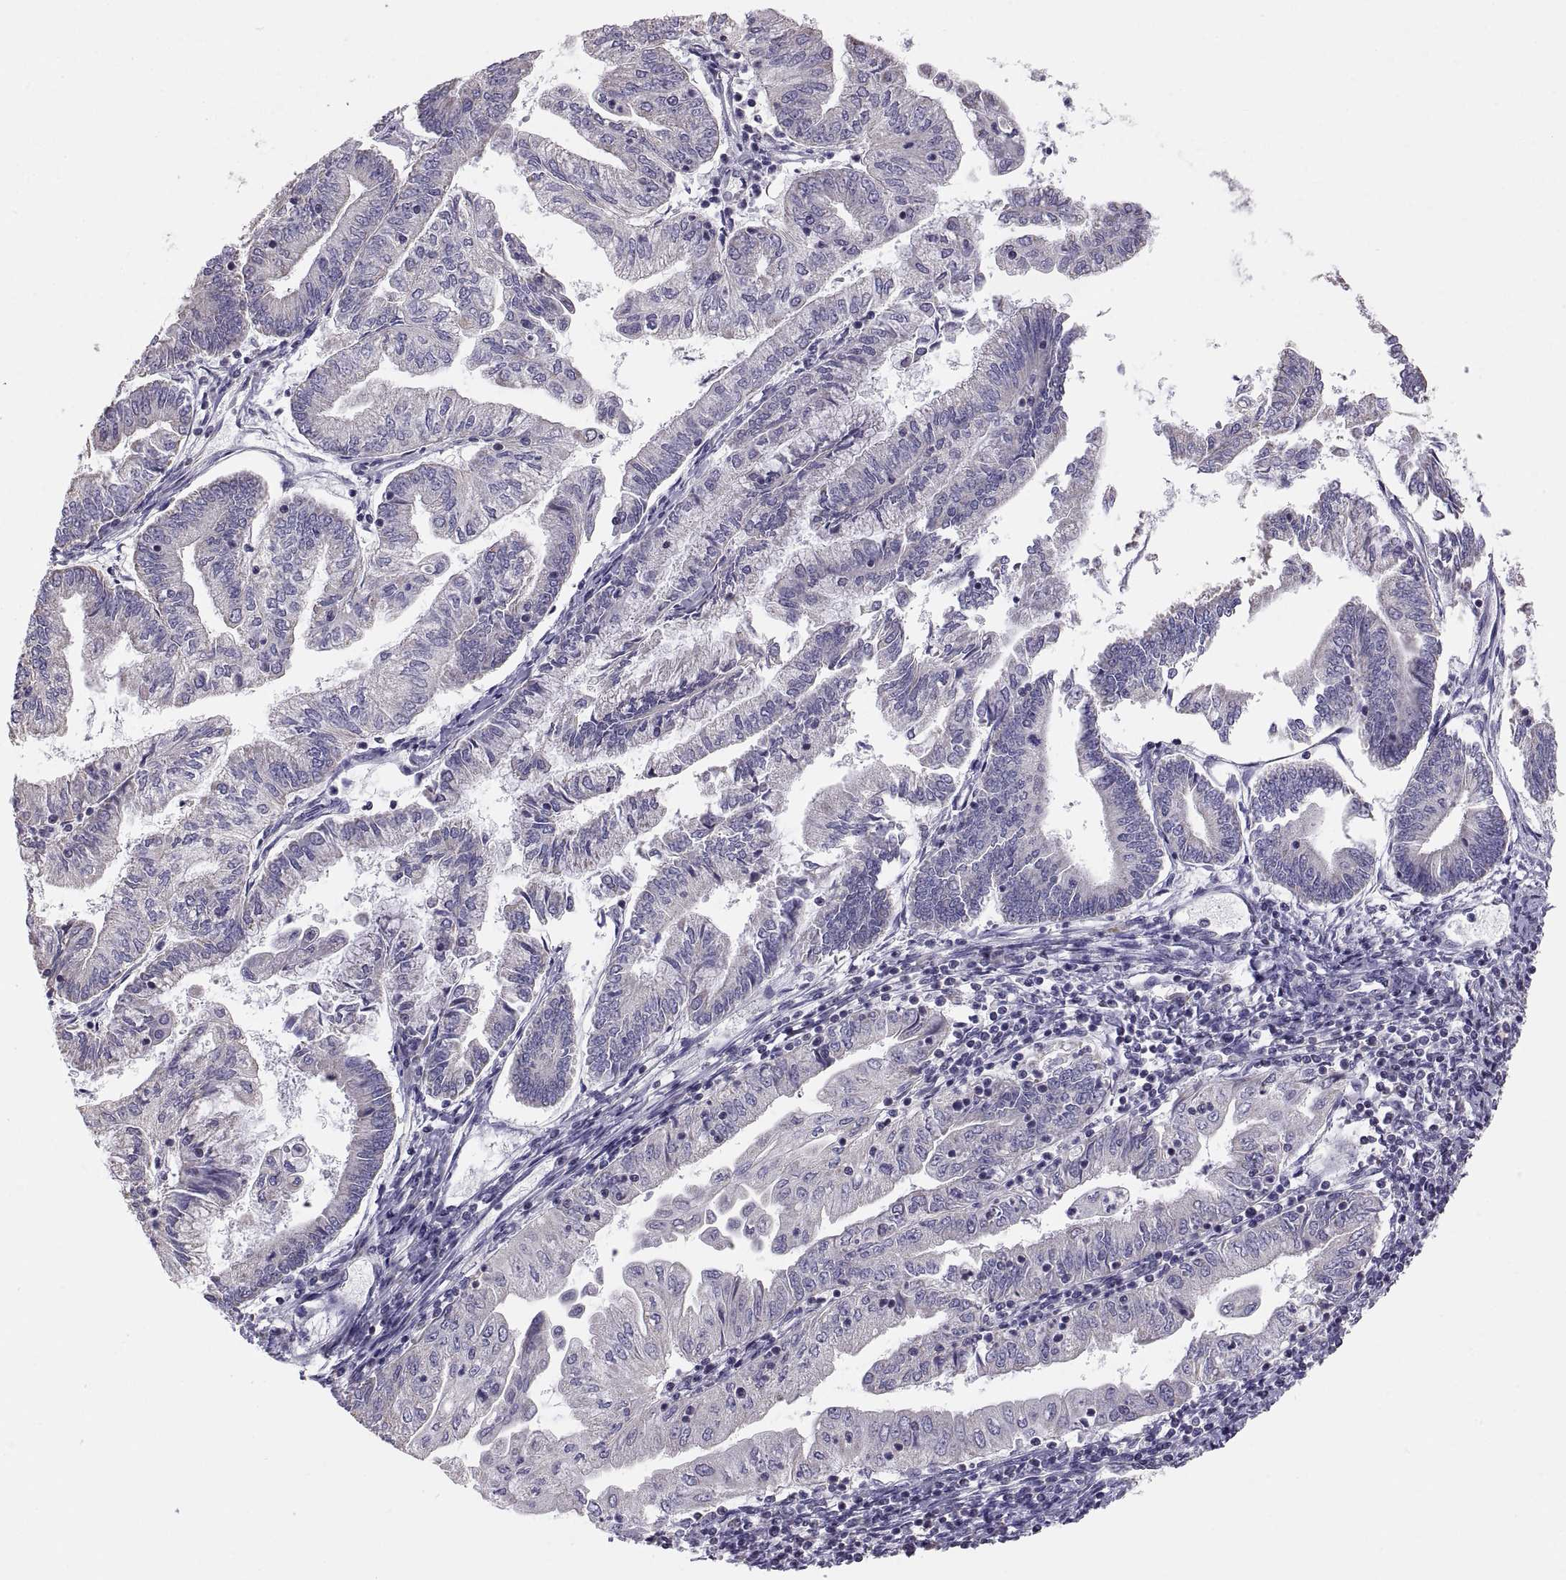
{"staining": {"intensity": "negative", "quantity": "none", "location": "none"}, "tissue": "endometrial cancer", "cell_type": "Tumor cells", "image_type": "cancer", "snomed": [{"axis": "morphology", "description": "Adenocarcinoma, NOS"}, {"axis": "topography", "description": "Endometrium"}], "caption": "Photomicrograph shows no protein expression in tumor cells of endometrial cancer tissue.", "gene": "TNNC1", "patient": {"sex": "female", "age": 55}}